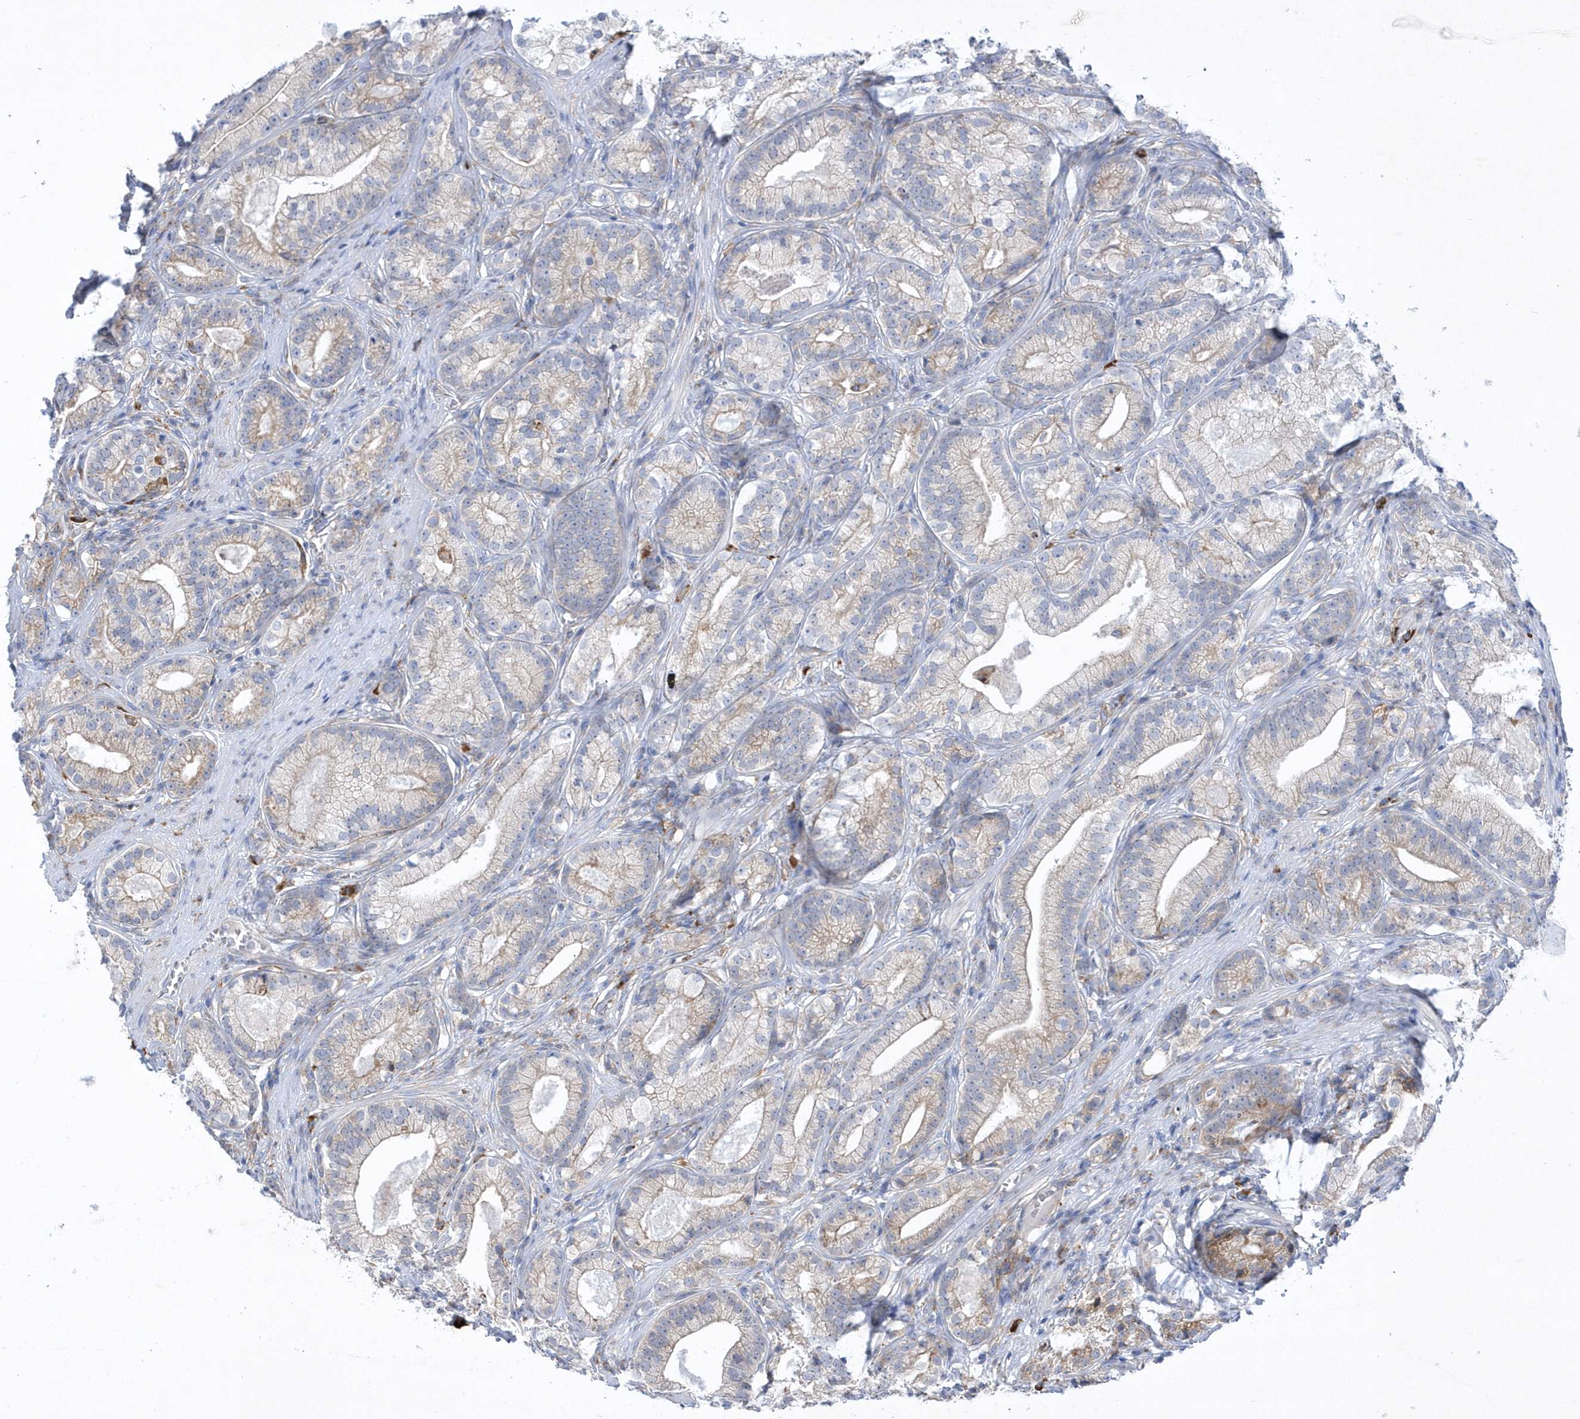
{"staining": {"intensity": "moderate", "quantity": "25%-75%", "location": "cytoplasmic/membranous"}, "tissue": "prostate cancer", "cell_type": "Tumor cells", "image_type": "cancer", "snomed": [{"axis": "morphology", "description": "Adenocarcinoma, High grade"}, {"axis": "topography", "description": "Prostate"}], "caption": "Immunohistochemical staining of human prostate cancer (high-grade adenocarcinoma) displays medium levels of moderate cytoplasmic/membranous protein expression in approximately 25%-75% of tumor cells.", "gene": "MED31", "patient": {"sex": "male", "age": 69}}